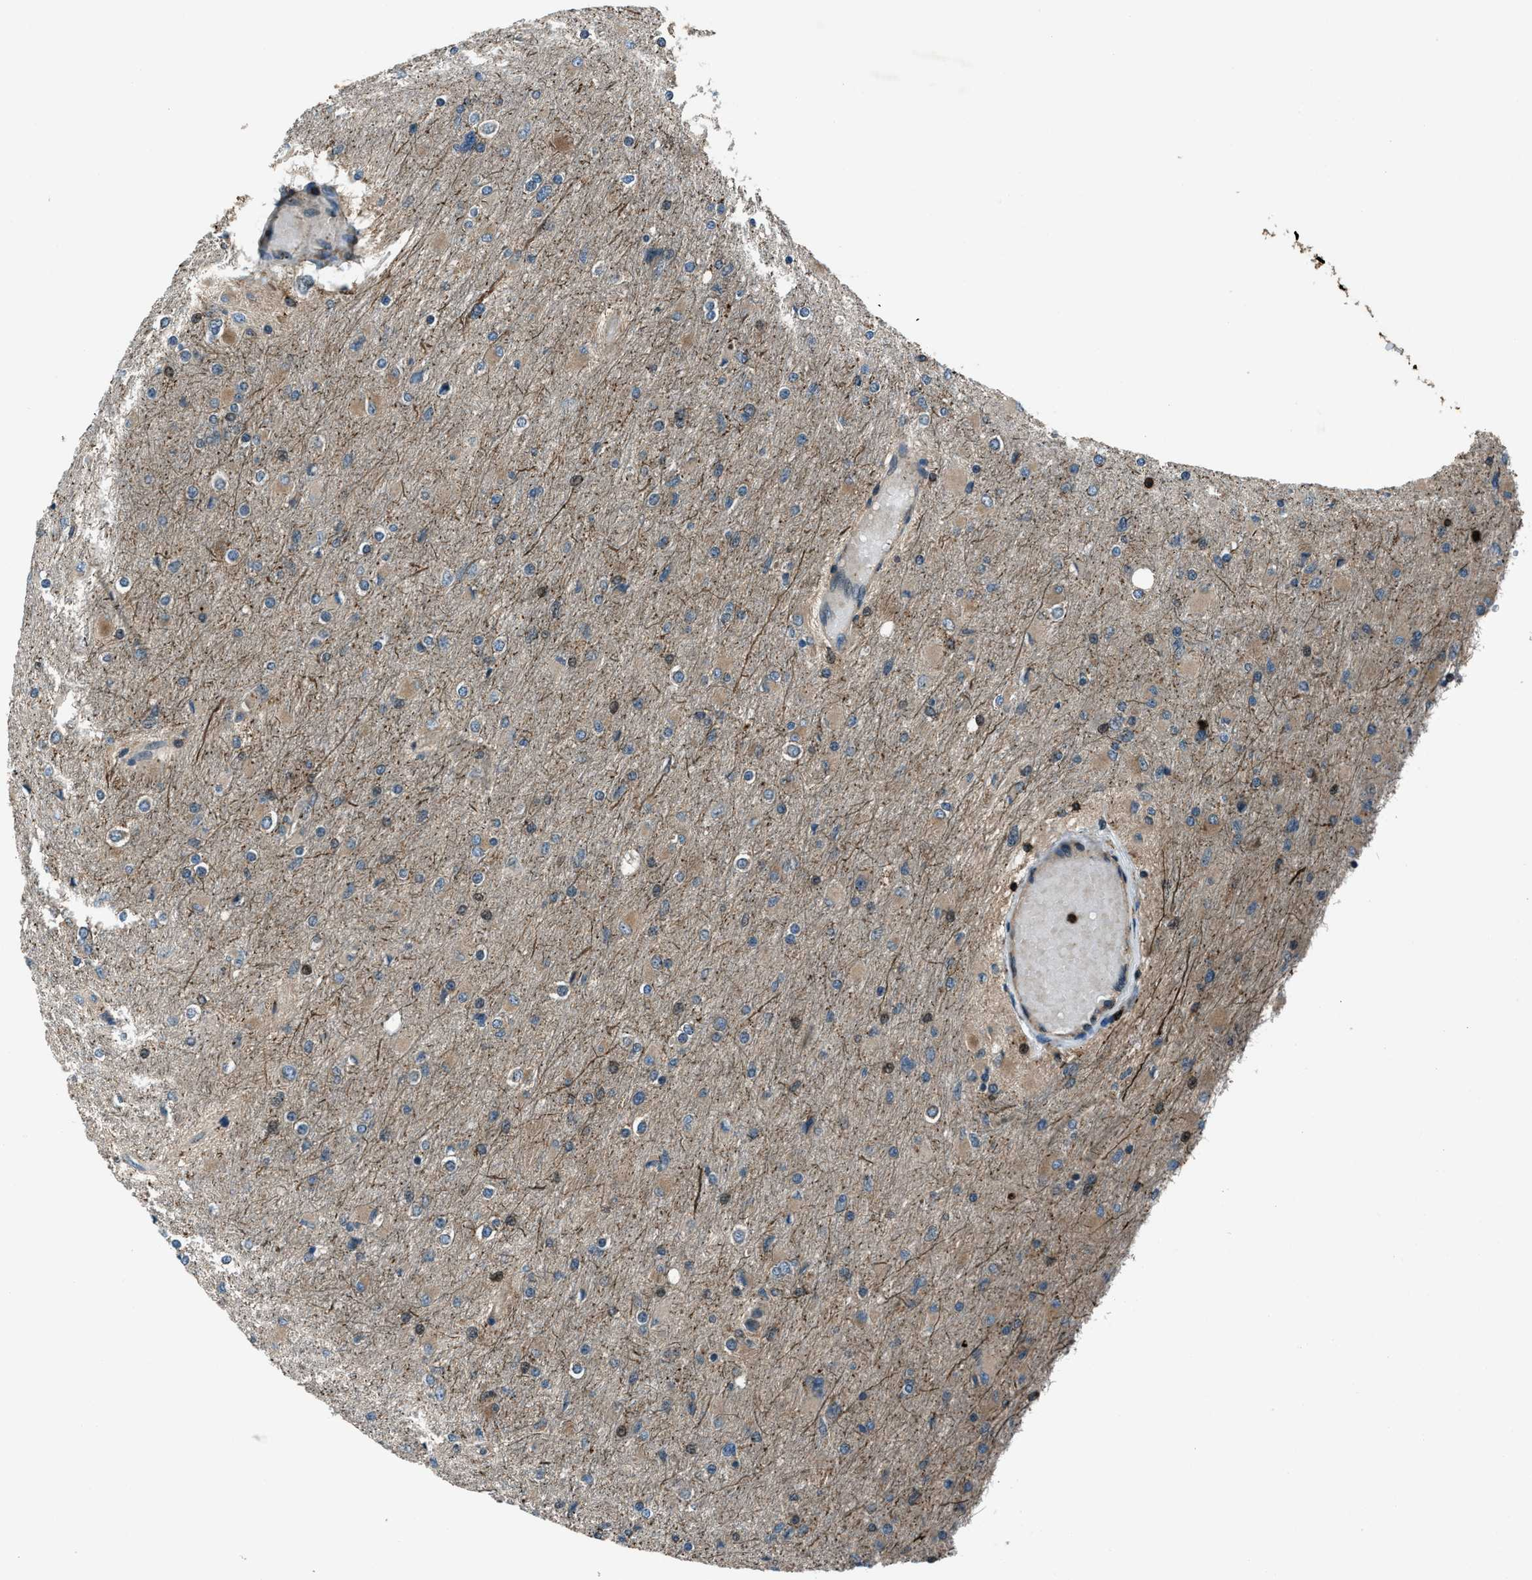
{"staining": {"intensity": "moderate", "quantity": "25%-75%", "location": "cytoplasmic/membranous"}, "tissue": "glioma", "cell_type": "Tumor cells", "image_type": "cancer", "snomed": [{"axis": "morphology", "description": "Glioma, malignant, High grade"}, {"axis": "topography", "description": "Cerebral cortex"}], "caption": "Moderate cytoplasmic/membranous staining for a protein is seen in about 25%-75% of tumor cells of glioma using IHC.", "gene": "SNX30", "patient": {"sex": "female", "age": 36}}